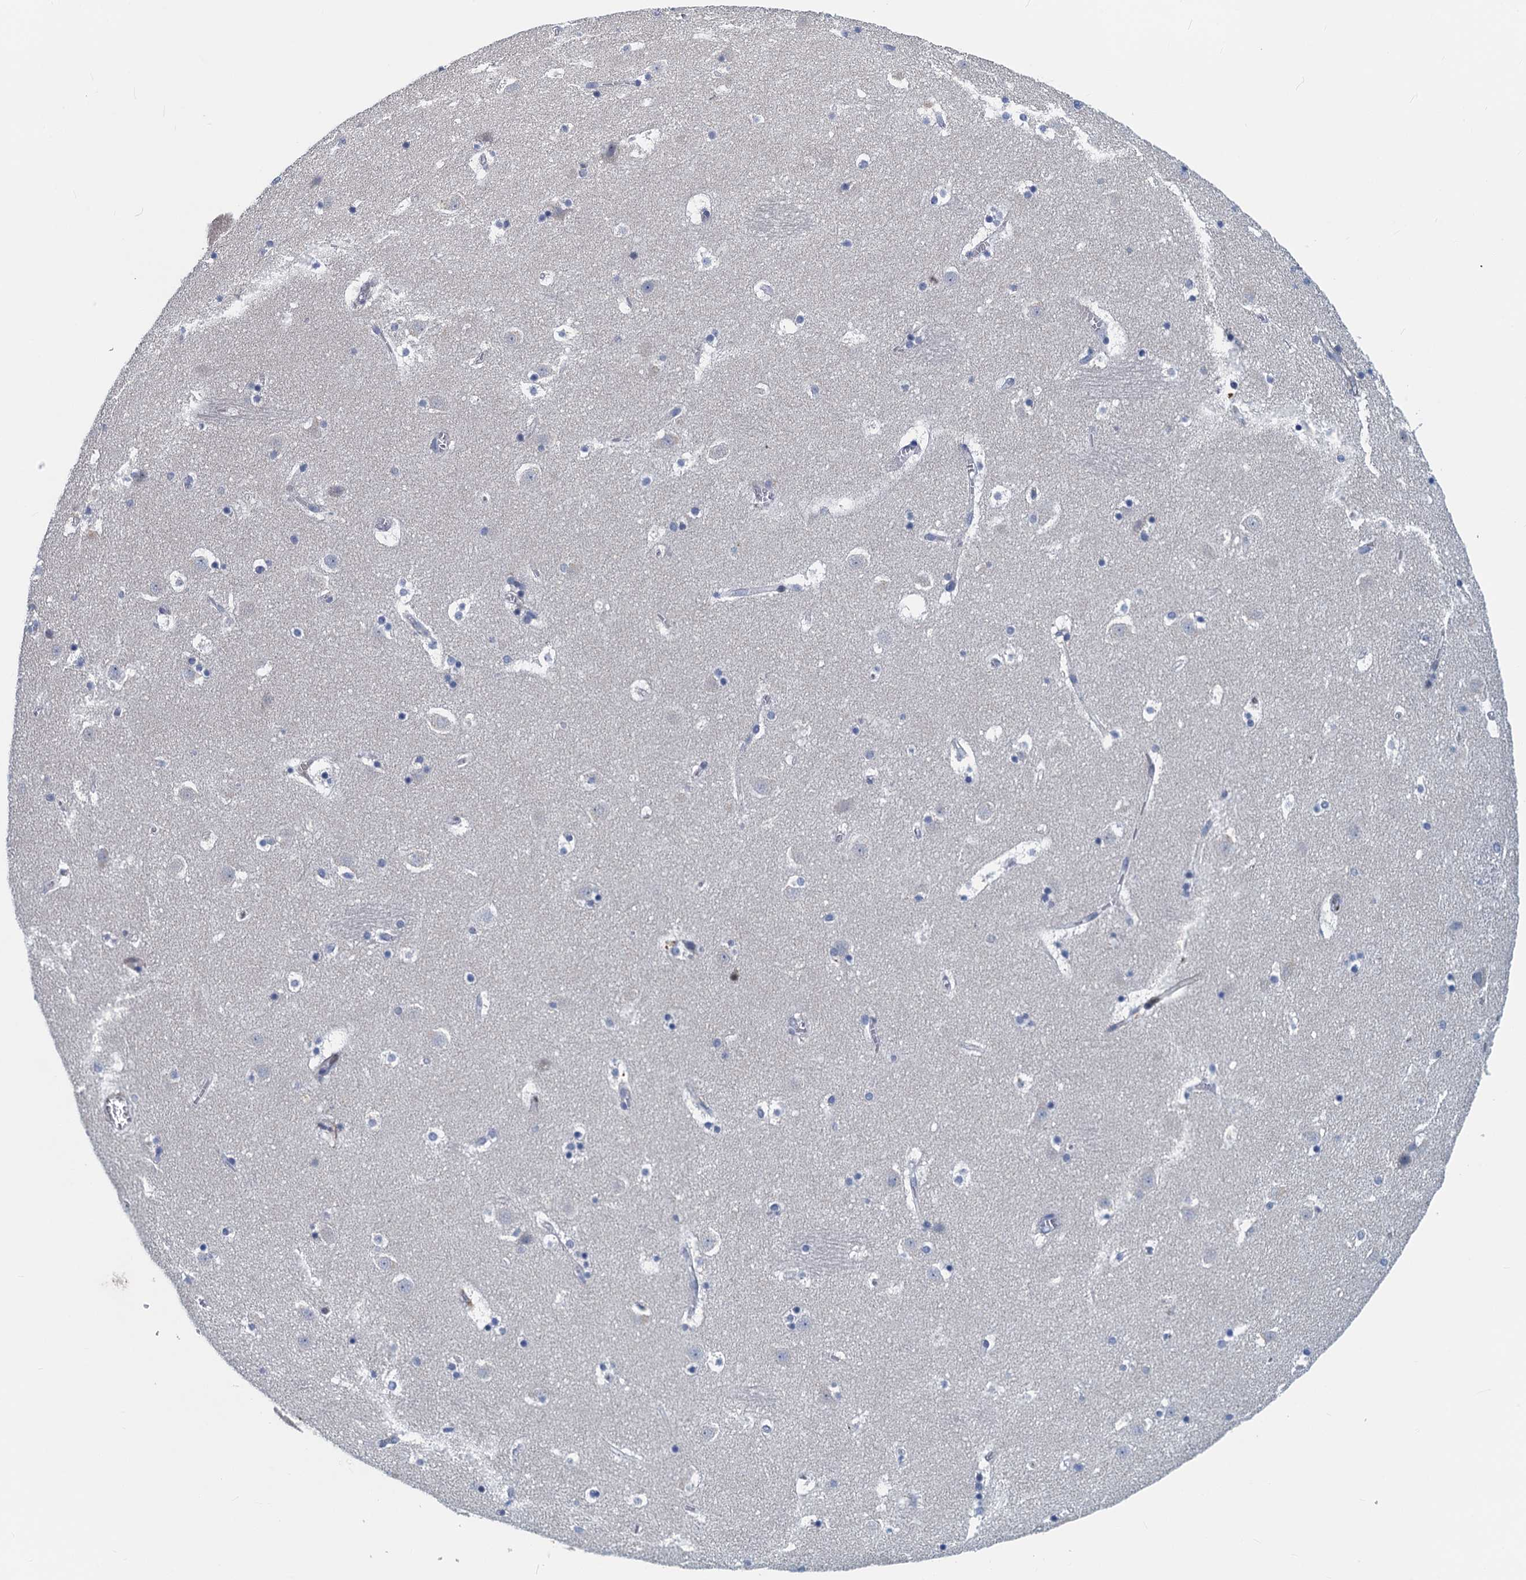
{"staining": {"intensity": "negative", "quantity": "none", "location": "none"}, "tissue": "caudate", "cell_type": "Glial cells", "image_type": "normal", "snomed": [{"axis": "morphology", "description": "Normal tissue, NOS"}, {"axis": "topography", "description": "Lateral ventricle wall"}], "caption": "This is a image of immunohistochemistry (IHC) staining of benign caudate, which shows no staining in glial cells.", "gene": "ANKRD13D", "patient": {"sex": "male", "age": 45}}